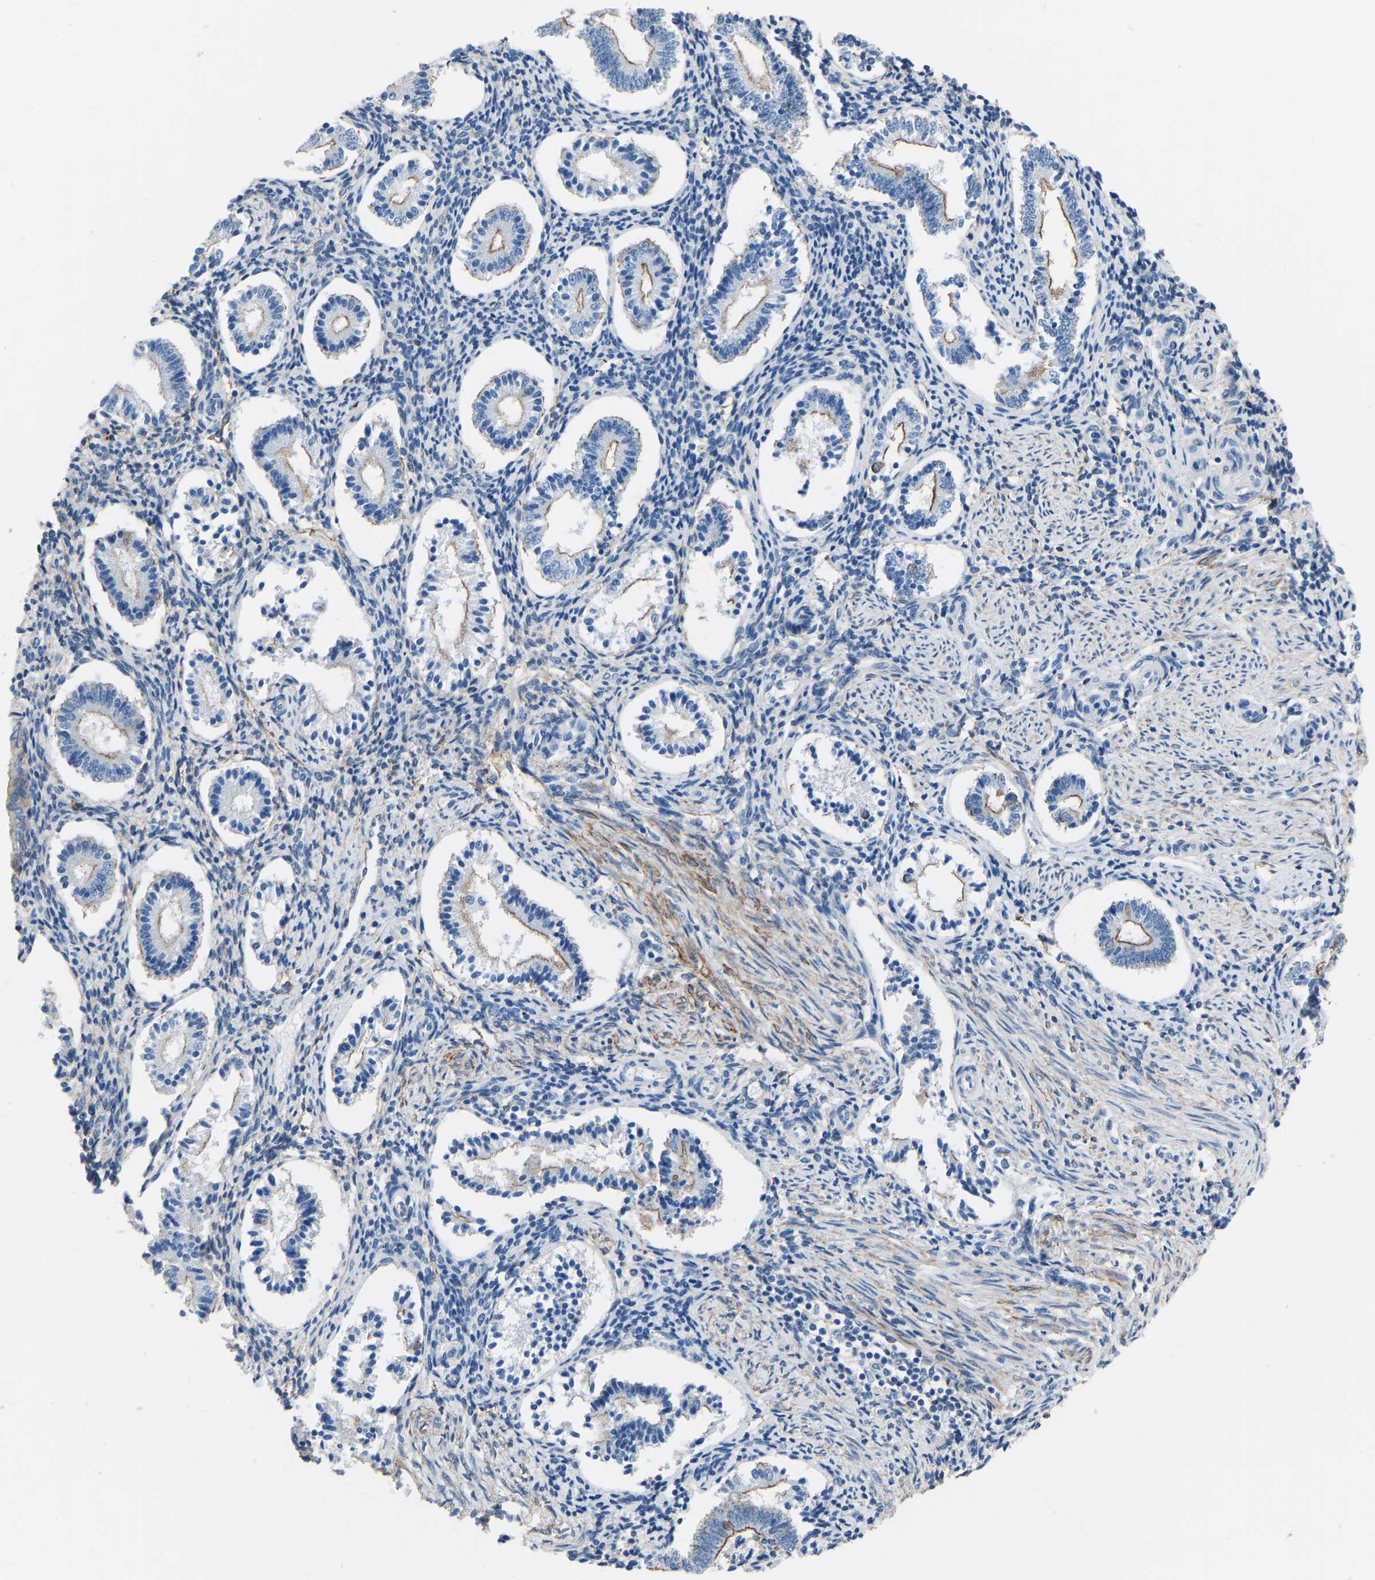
{"staining": {"intensity": "moderate", "quantity": "25%-75%", "location": "cytoplasmic/membranous"}, "tissue": "endometrium", "cell_type": "Cells in endometrial stroma", "image_type": "normal", "snomed": [{"axis": "morphology", "description": "Normal tissue, NOS"}, {"axis": "topography", "description": "Endometrium"}], "caption": "This micrograph displays immunohistochemistry staining of benign endometrium, with medium moderate cytoplasmic/membranous staining in approximately 25%-75% of cells in endometrial stroma.", "gene": "MYH10", "patient": {"sex": "female", "age": 42}}